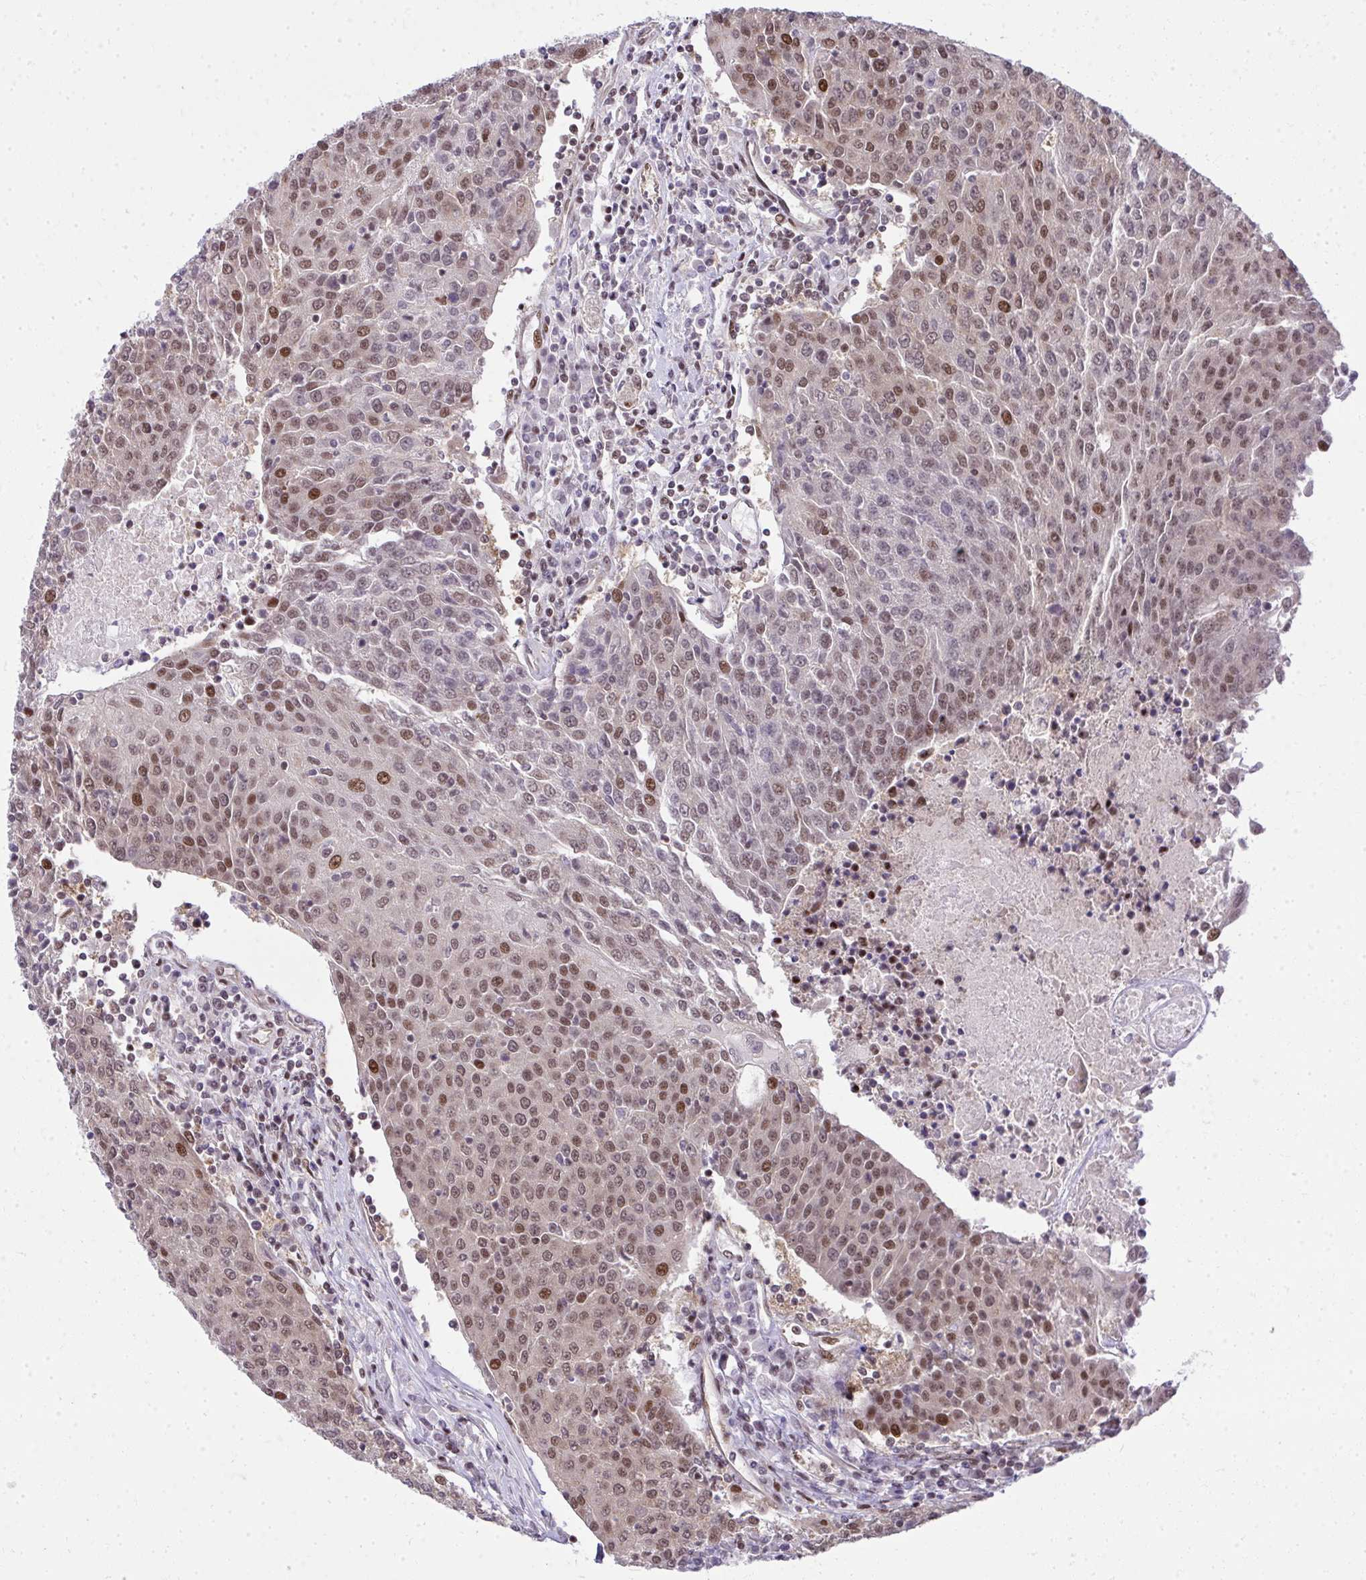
{"staining": {"intensity": "moderate", "quantity": "25%-75%", "location": "nuclear"}, "tissue": "urothelial cancer", "cell_type": "Tumor cells", "image_type": "cancer", "snomed": [{"axis": "morphology", "description": "Urothelial carcinoma, High grade"}, {"axis": "topography", "description": "Urinary bladder"}], "caption": "Immunohistochemistry staining of high-grade urothelial carcinoma, which exhibits medium levels of moderate nuclear expression in about 25%-75% of tumor cells indicating moderate nuclear protein staining. The staining was performed using DAB (brown) for protein detection and nuclei were counterstained in hematoxylin (blue).", "gene": "PIGY", "patient": {"sex": "female", "age": 85}}